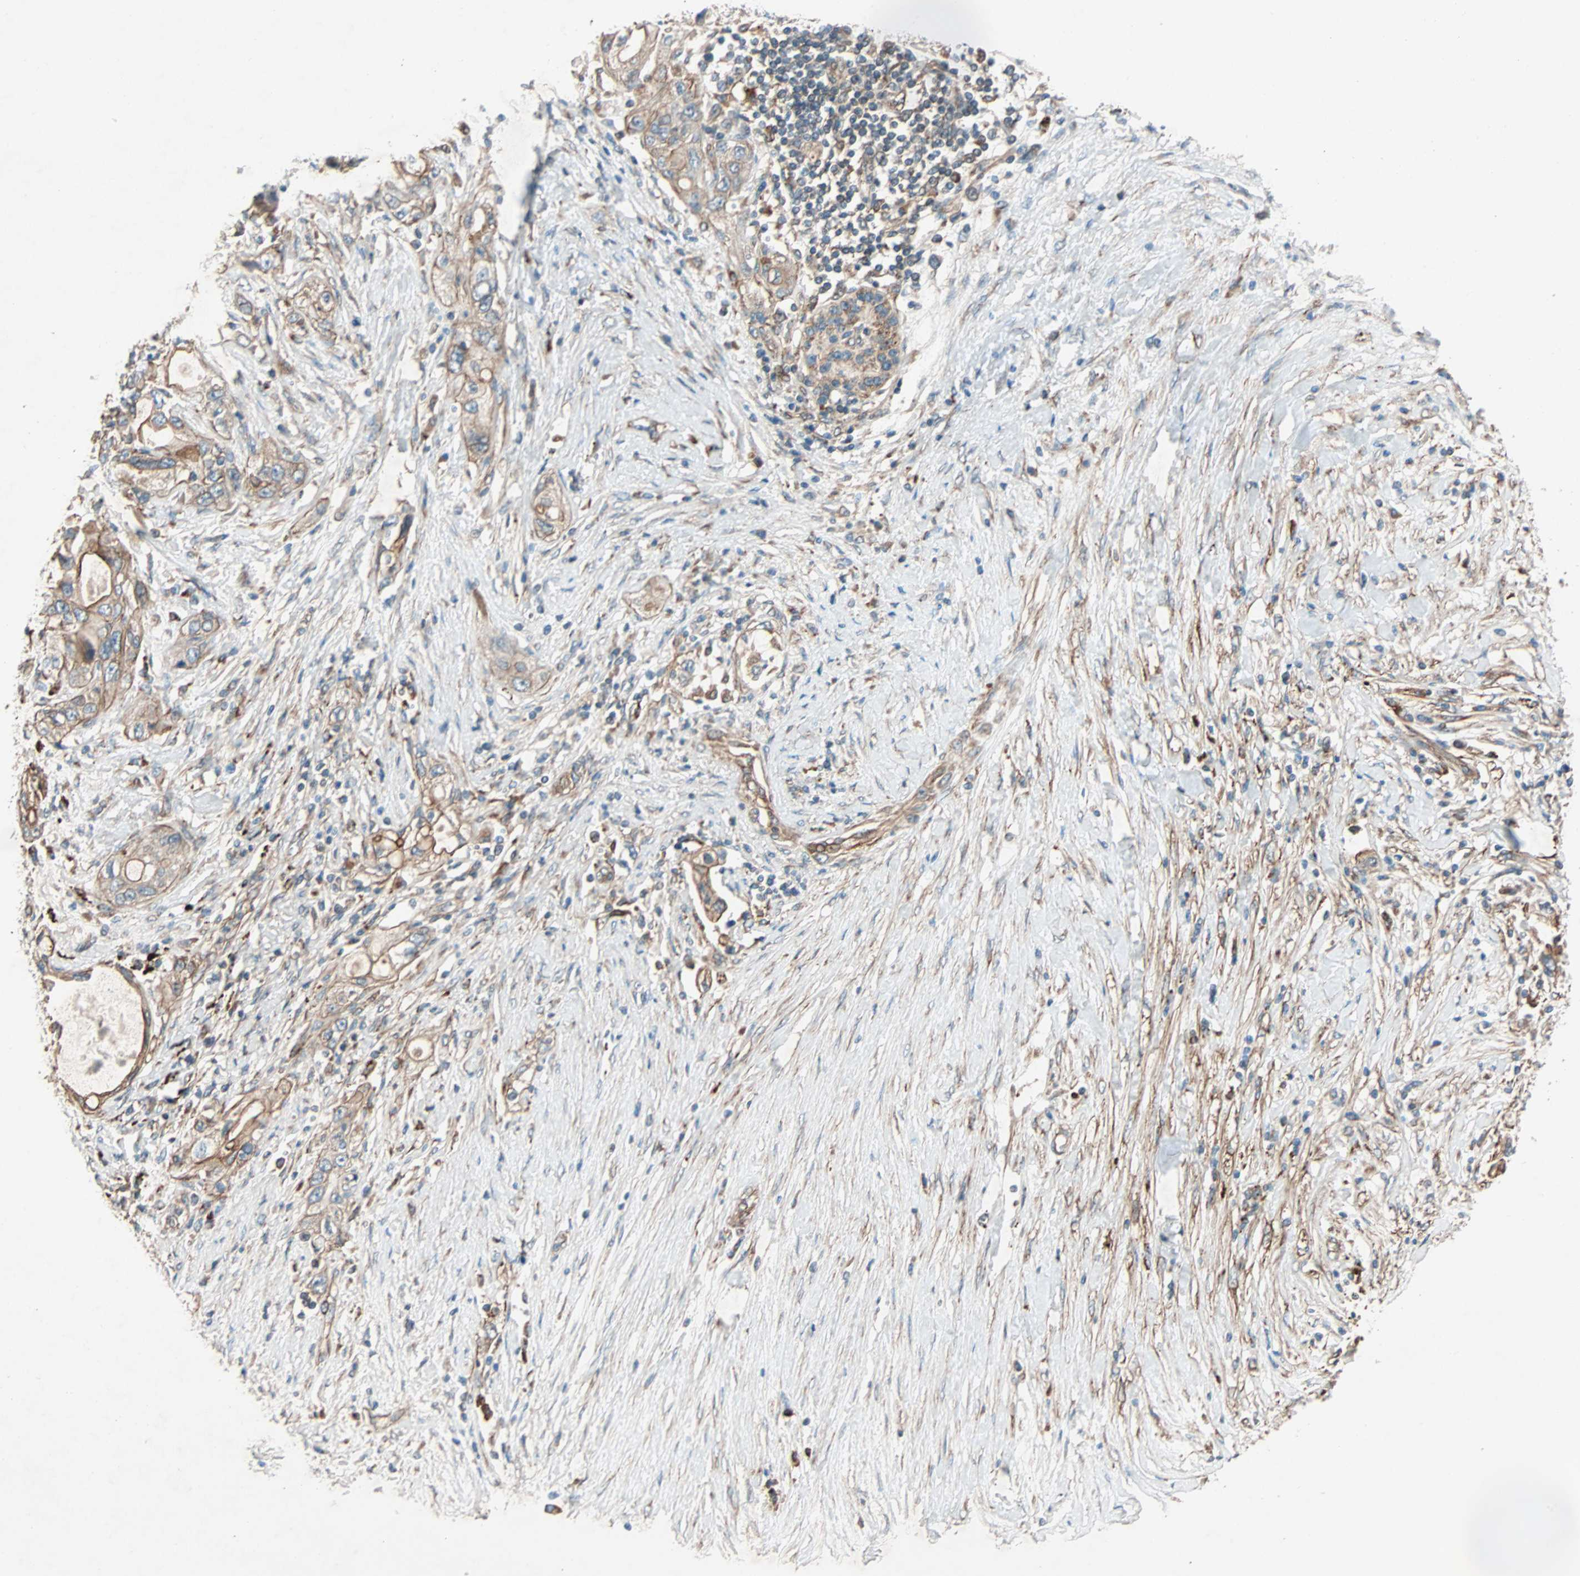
{"staining": {"intensity": "weak", "quantity": ">75%", "location": "cytoplasmic/membranous"}, "tissue": "pancreatic cancer", "cell_type": "Tumor cells", "image_type": "cancer", "snomed": [{"axis": "morphology", "description": "Adenocarcinoma, NOS"}, {"axis": "topography", "description": "Pancreas"}], "caption": "About >75% of tumor cells in human pancreatic cancer (adenocarcinoma) display weak cytoplasmic/membranous protein expression as visualized by brown immunohistochemical staining.", "gene": "PHYH", "patient": {"sex": "female", "age": 70}}